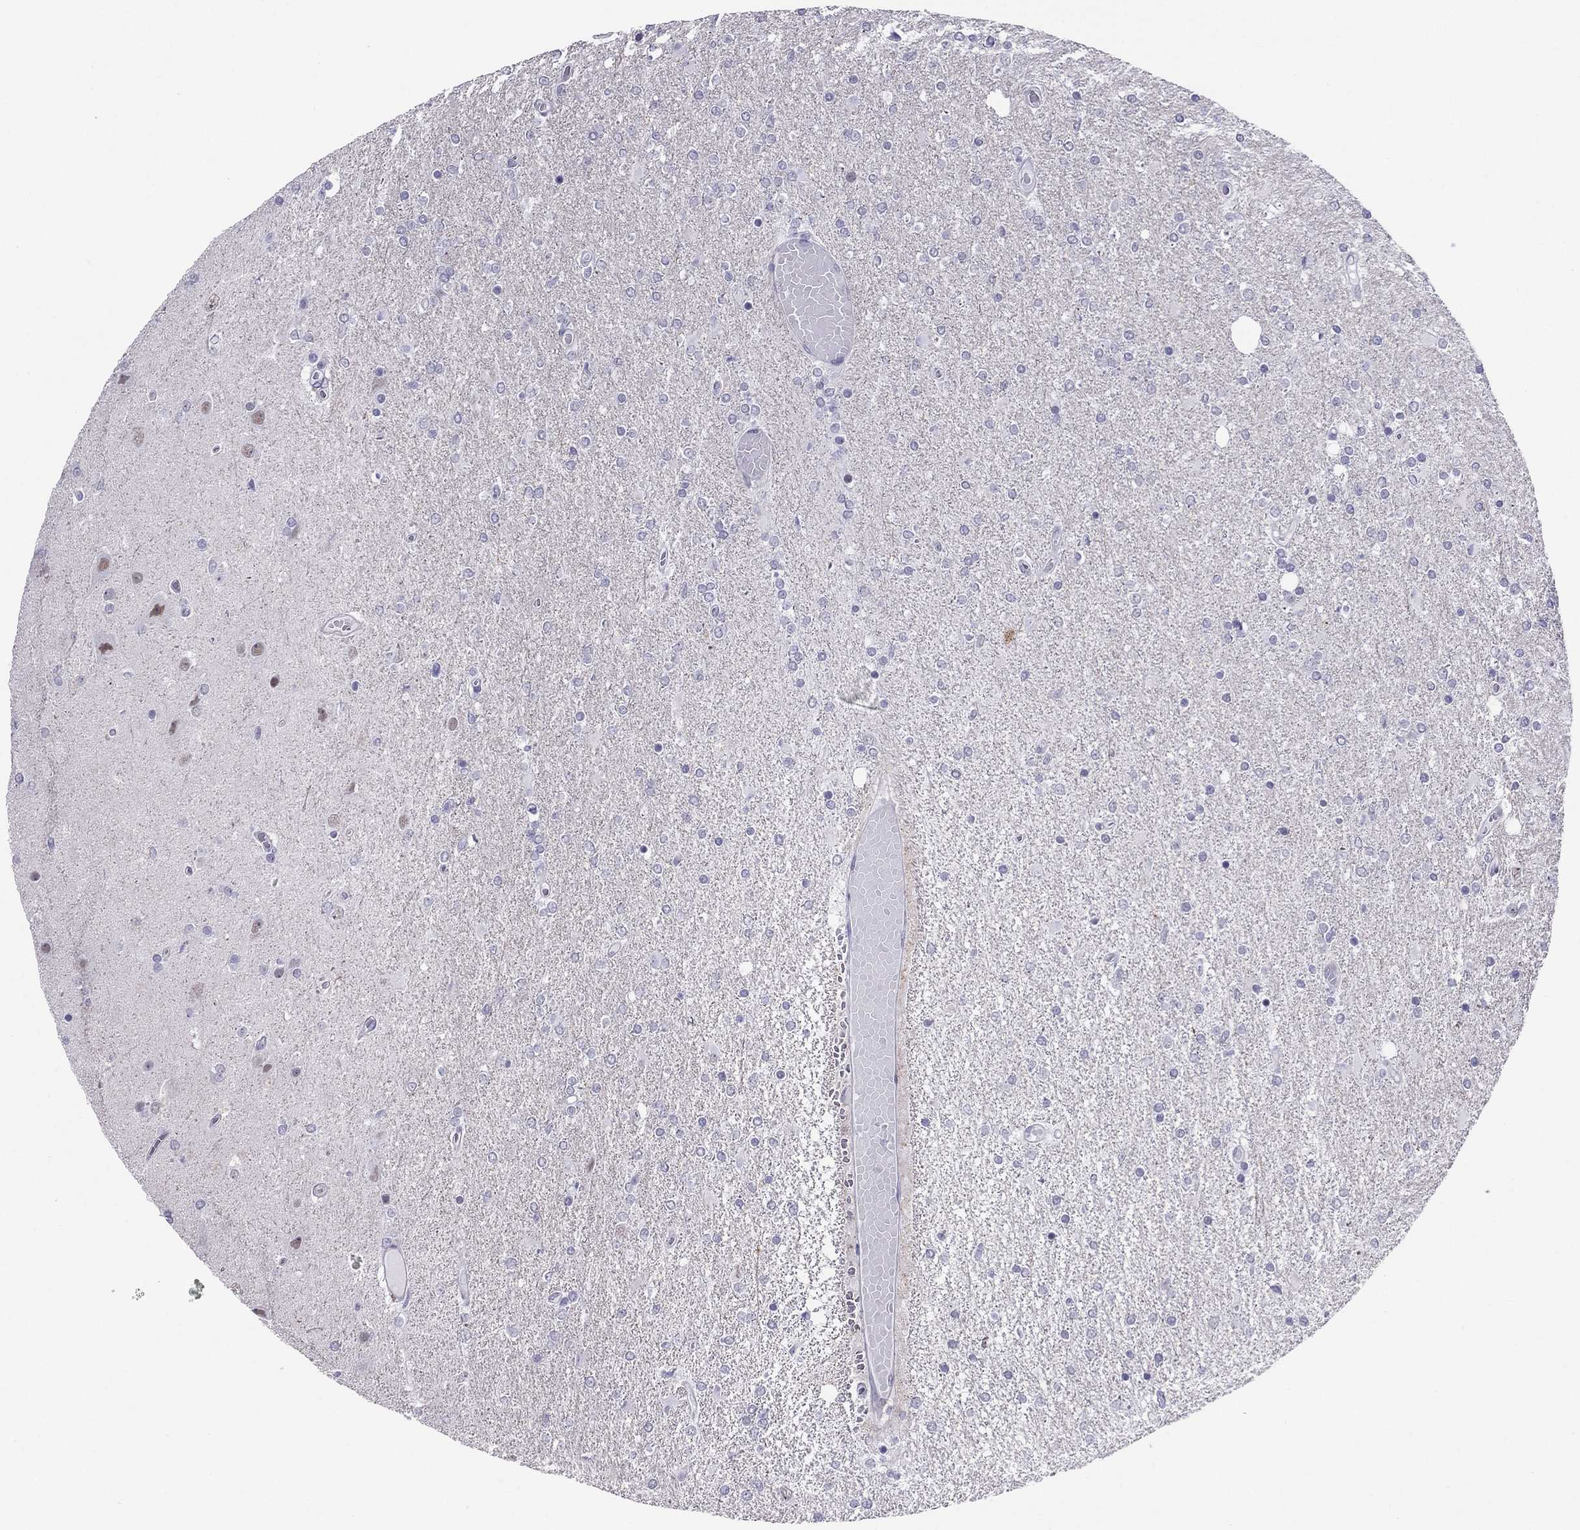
{"staining": {"intensity": "negative", "quantity": "none", "location": "none"}, "tissue": "glioma", "cell_type": "Tumor cells", "image_type": "cancer", "snomed": [{"axis": "morphology", "description": "Glioma, malignant, High grade"}, {"axis": "topography", "description": "Cerebral cortex"}], "caption": "An IHC histopathology image of malignant high-grade glioma is shown. There is no staining in tumor cells of malignant high-grade glioma.", "gene": "ZNF646", "patient": {"sex": "male", "age": 70}}